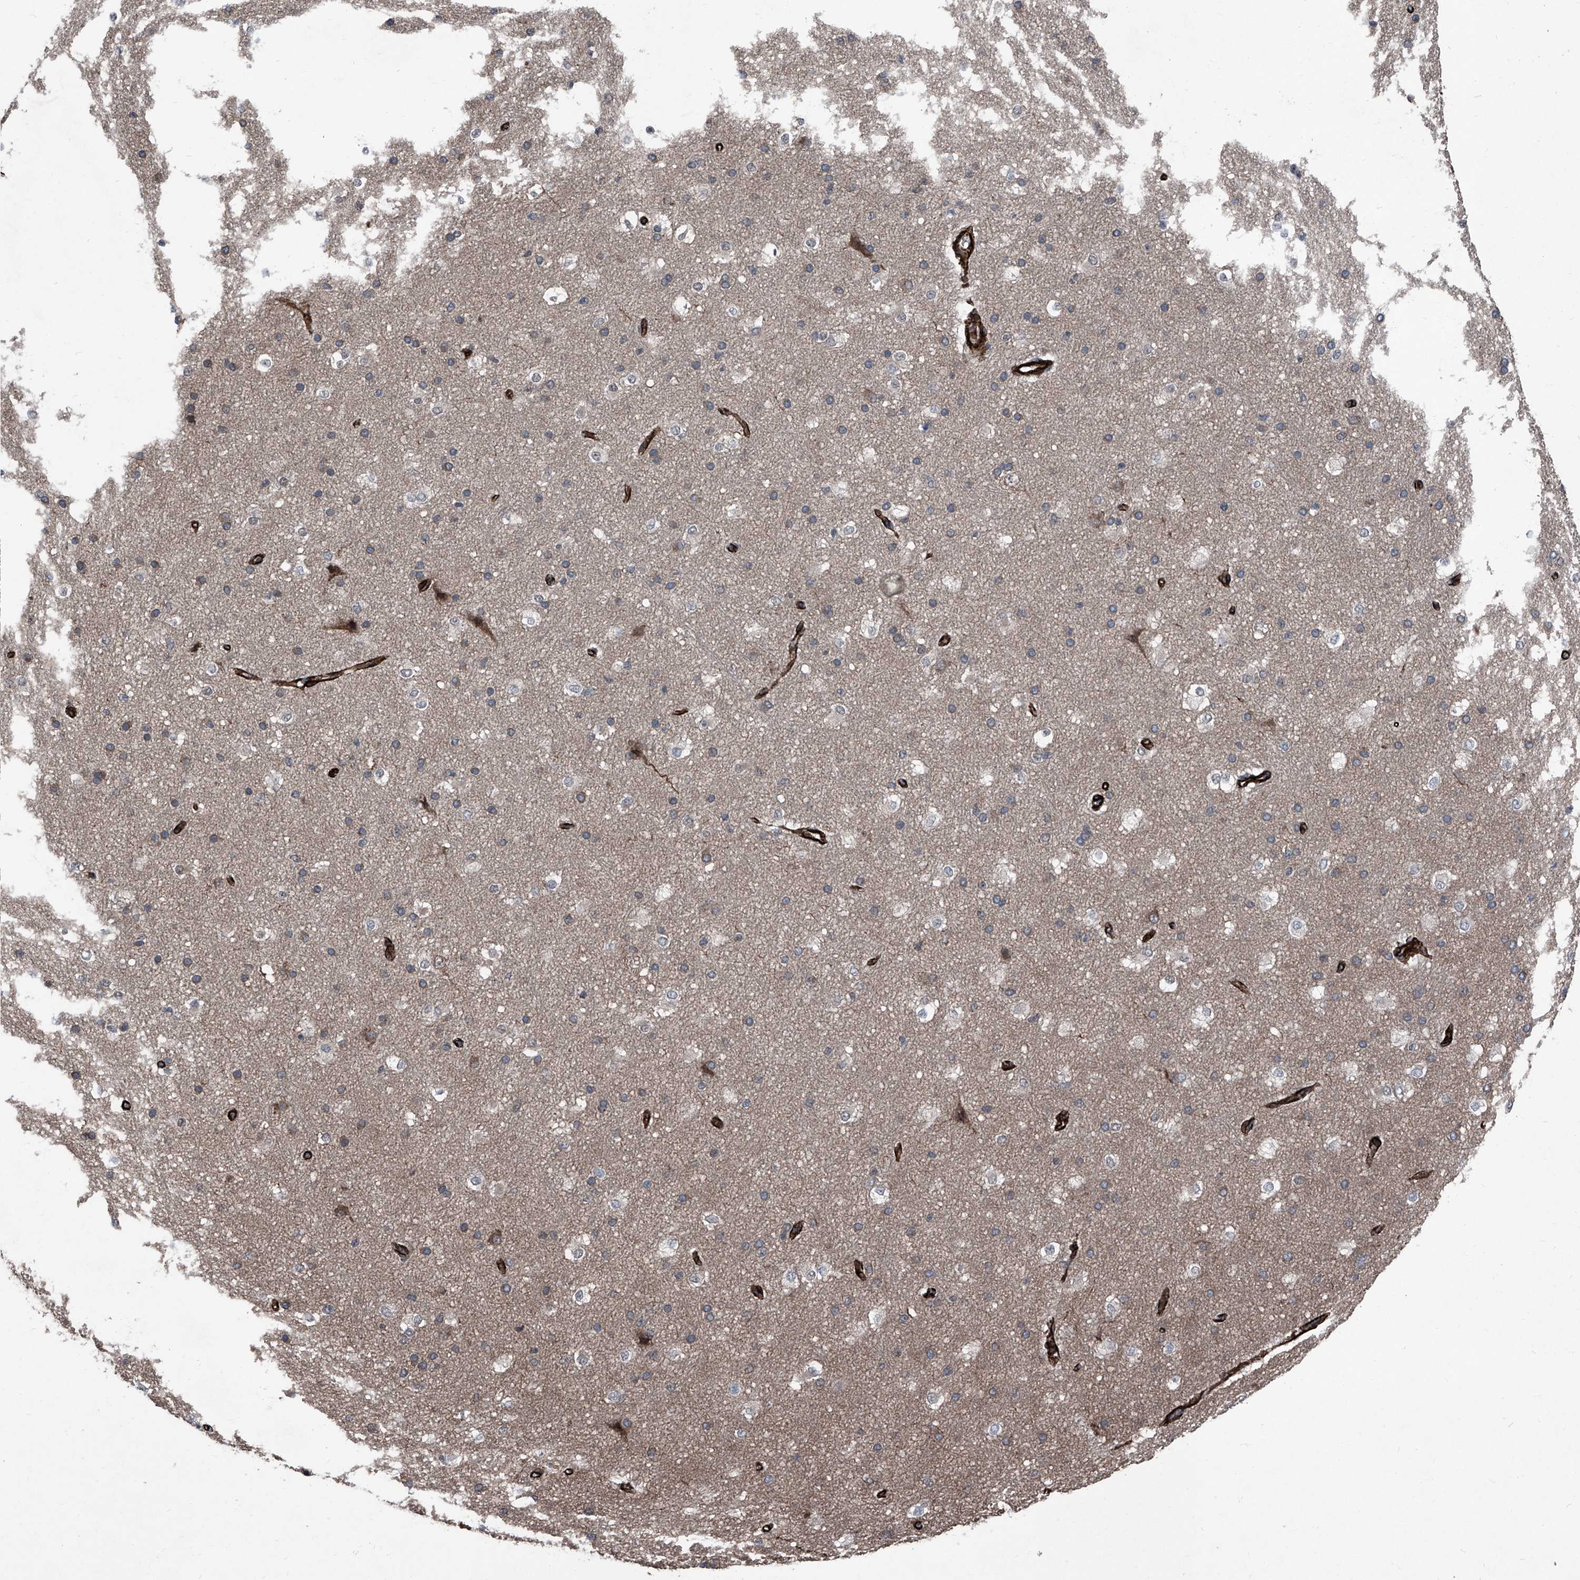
{"staining": {"intensity": "strong", "quantity": ">75%", "location": "cytoplasmic/membranous"}, "tissue": "cerebral cortex", "cell_type": "Endothelial cells", "image_type": "normal", "snomed": [{"axis": "morphology", "description": "Normal tissue, NOS"}, {"axis": "morphology", "description": "Developmental malformation"}, {"axis": "topography", "description": "Cerebral cortex"}], "caption": "Immunohistochemical staining of unremarkable cerebral cortex displays high levels of strong cytoplasmic/membranous positivity in approximately >75% of endothelial cells. Ihc stains the protein of interest in brown and the nuclei are stained blue.", "gene": "COA7", "patient": {"sex": "female", "age": 30}}